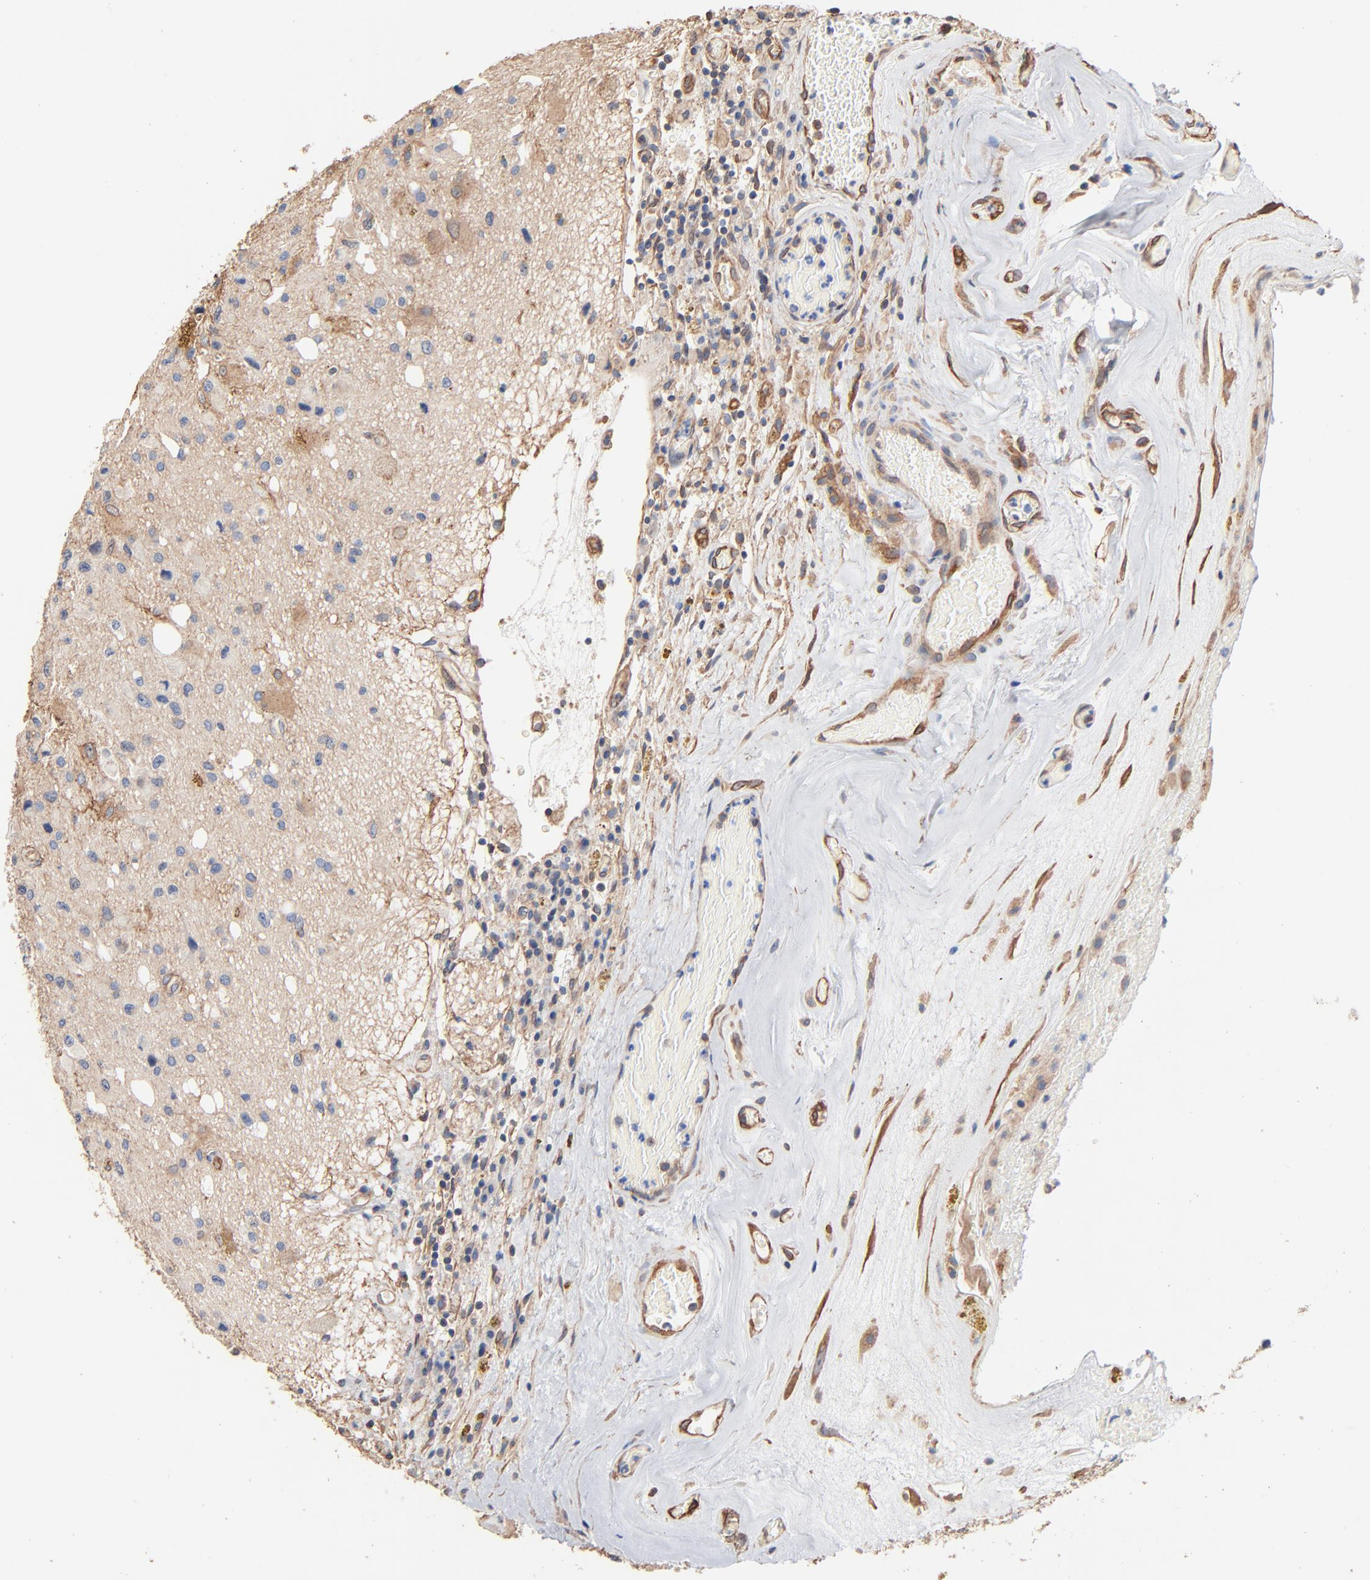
{"staining": {"intensity": "weak", "quantity": "25%-75%", "location": "cytoplasmic/membranous"}, "tissue": "glioma", "cell_type": "Tumor cells", "image_type": "cancer", "snomed": [{"axis": "morphology", "description": "Glioma, malignant, Low grade"}, {"axis": "topography", "description": "Brain"}], "caption": "Immunohistochemistry photomicrograph of neoplastic tissue: human glioma stained using immunohistochemistry (IHC) shows low levels of weak protein expression localized specifically in the cytoplasmic/membranous of tumor cells, appearing as a cytoplasmic/membranous brown color.", "gene": "ABCD4", "patient": {"sex": "male", "age": 58}}